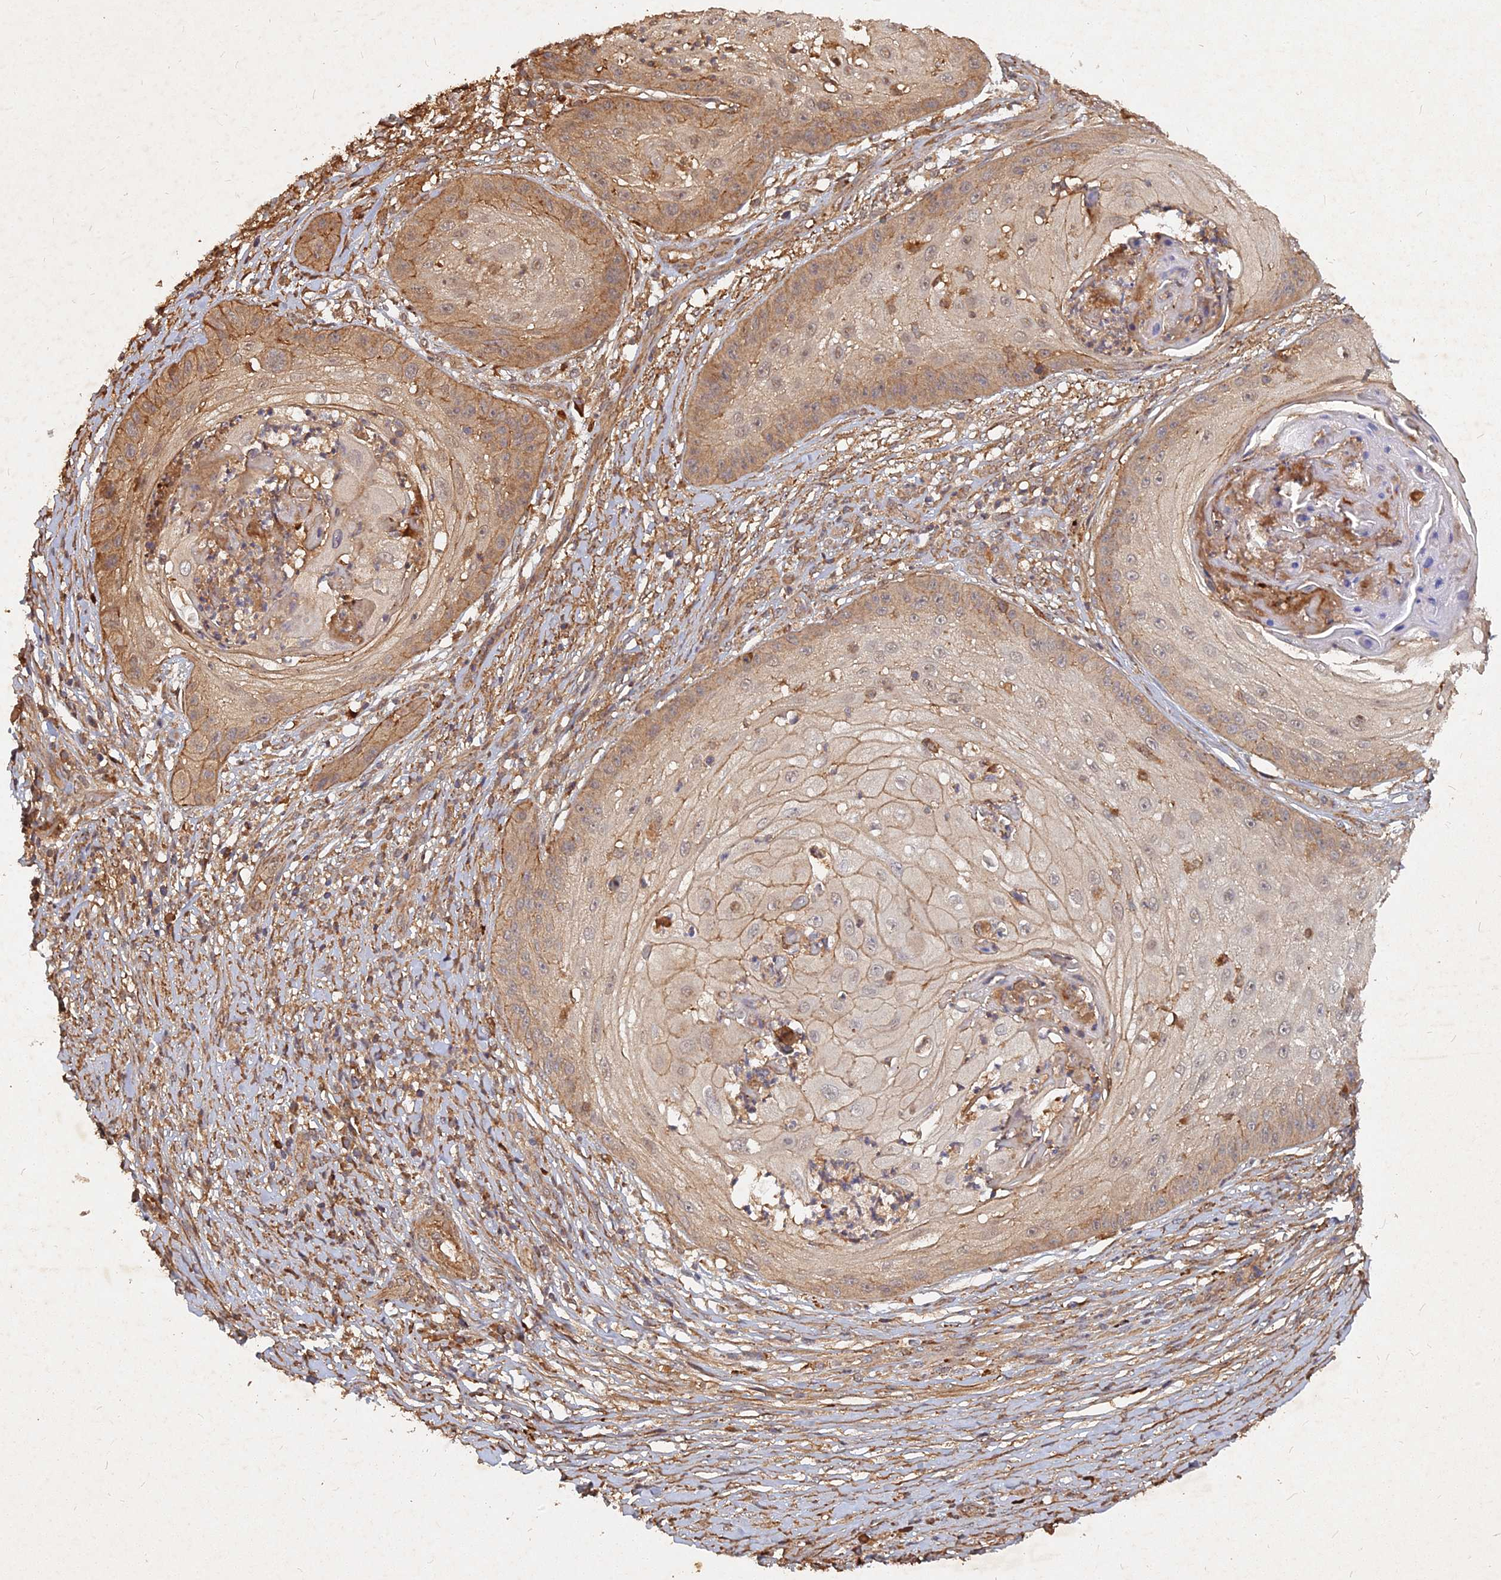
{"staining": {"intensity": "moderate", "quantity": "25%-75%", "location": "cytoplasmic/membranous"}, "tissue": "skin cancer", "cell_type": "Tumor cells", "image_type": "cancer", "snomed": [{"axis": "morphology", "description": "Squamous cell carcinoma, NOS"}, {"axis": "topography", "description": "Skin"}], "caption": "Skin cancer stained with DAB (3,3'-diaminobenzidine) IHC displays medium levels of moderate cytoplasmic/membranous expression in approximately 25%-75% of tumor cells.", "gene": "UBE2W", "patient": {"sex": "male", "age": 70}}